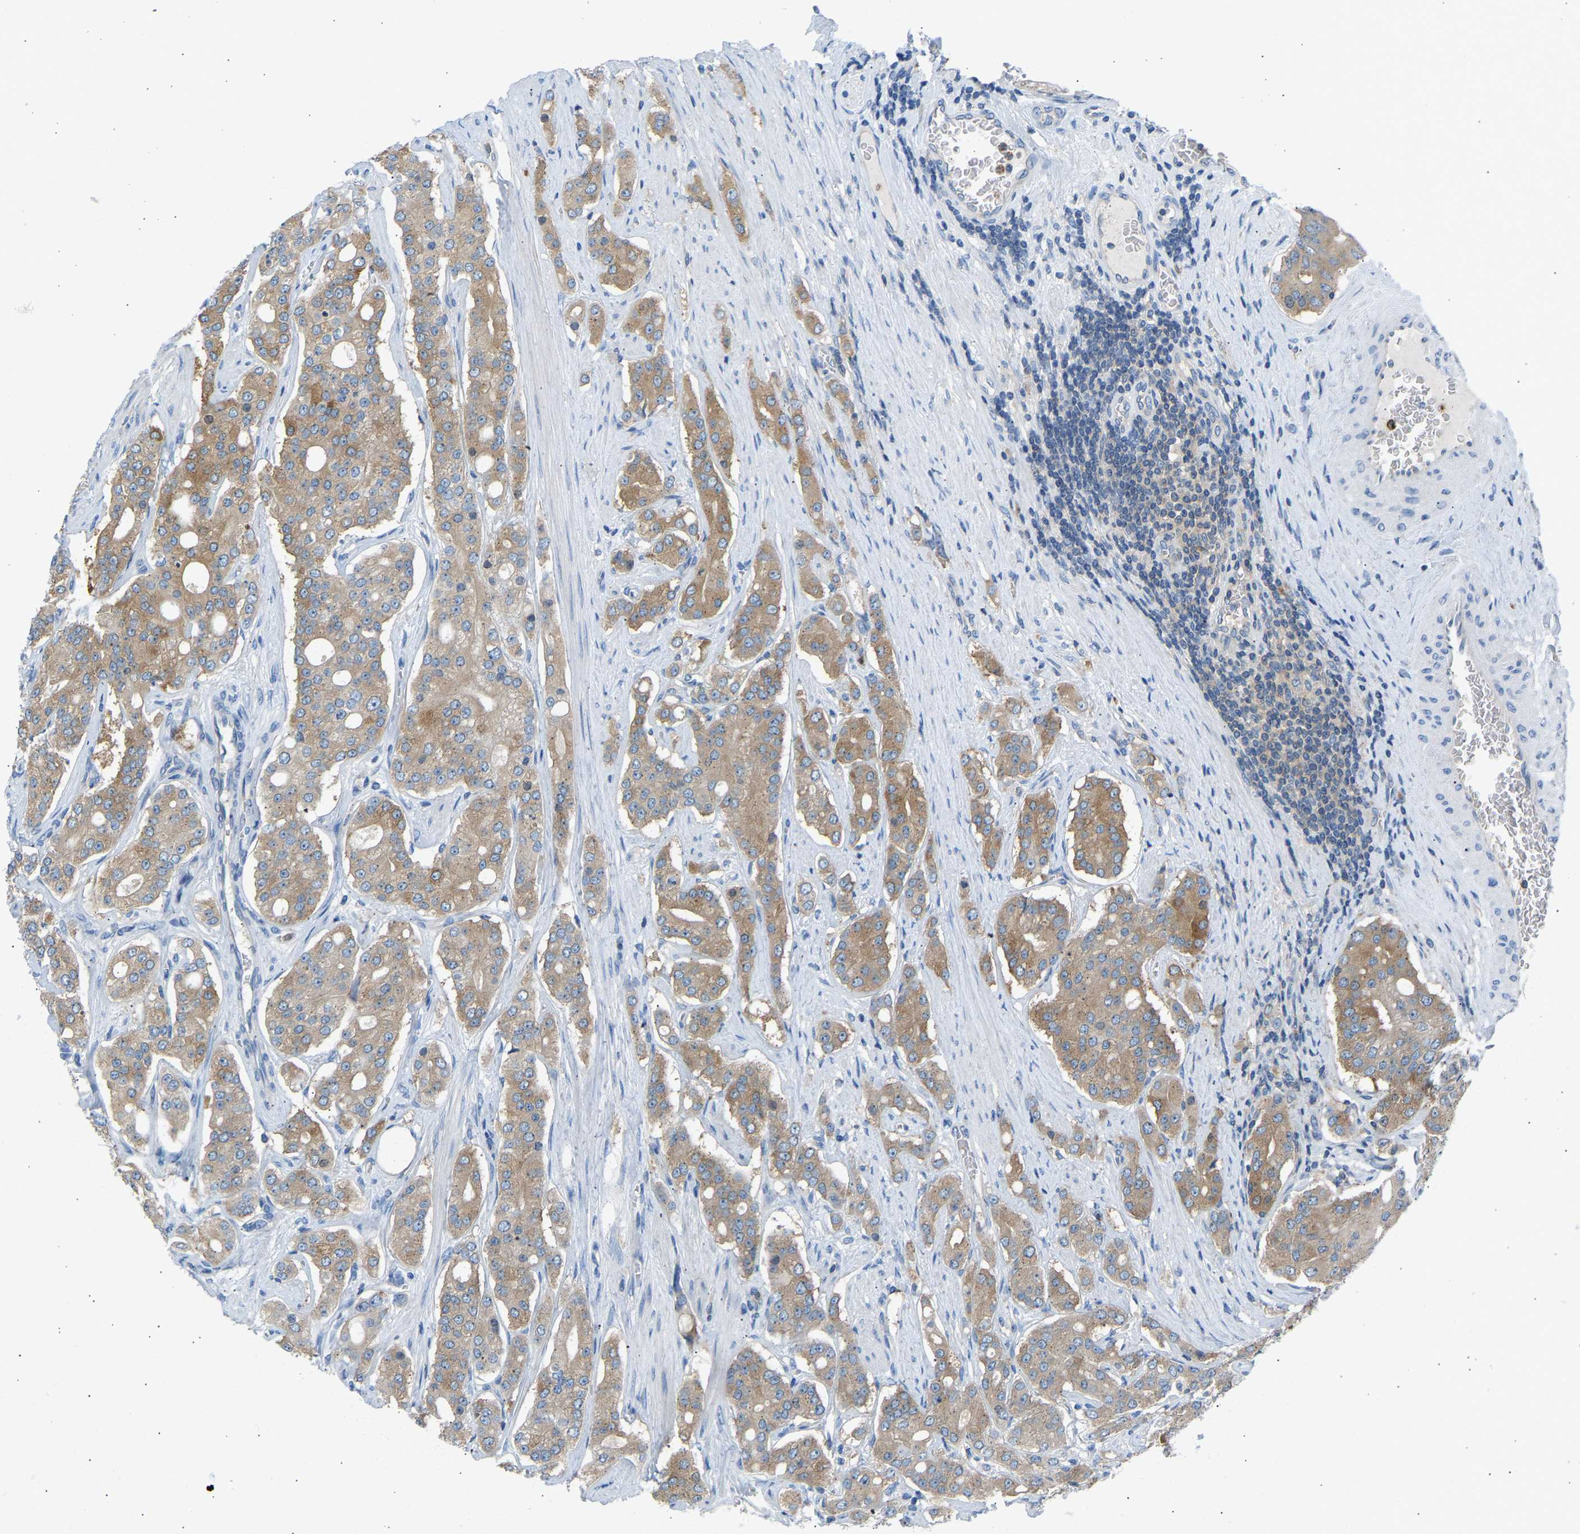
{"staining": {"intensity": "moderate", "quantity": ">75%", "location": "cytoplasmic/membranous"}, "tissue": "prostate cancer", "cell_type": "Tumor cells", "image_type": "cancer", "snomed": [{"axis": "morphology", "description": "Adenocarcinoma, High grade"}, {"axis": "topography", "description": "Prostate"}], "caption": "Brown immunohistochemical staining in human prostate cancer (adenocarcinoma (high-grade)) reveals moderate cytoplasmic/membranous expression in about >75% of tumor cells.", "gene": "TRIM50", "patient": {"sex": "male", "age": 71}}